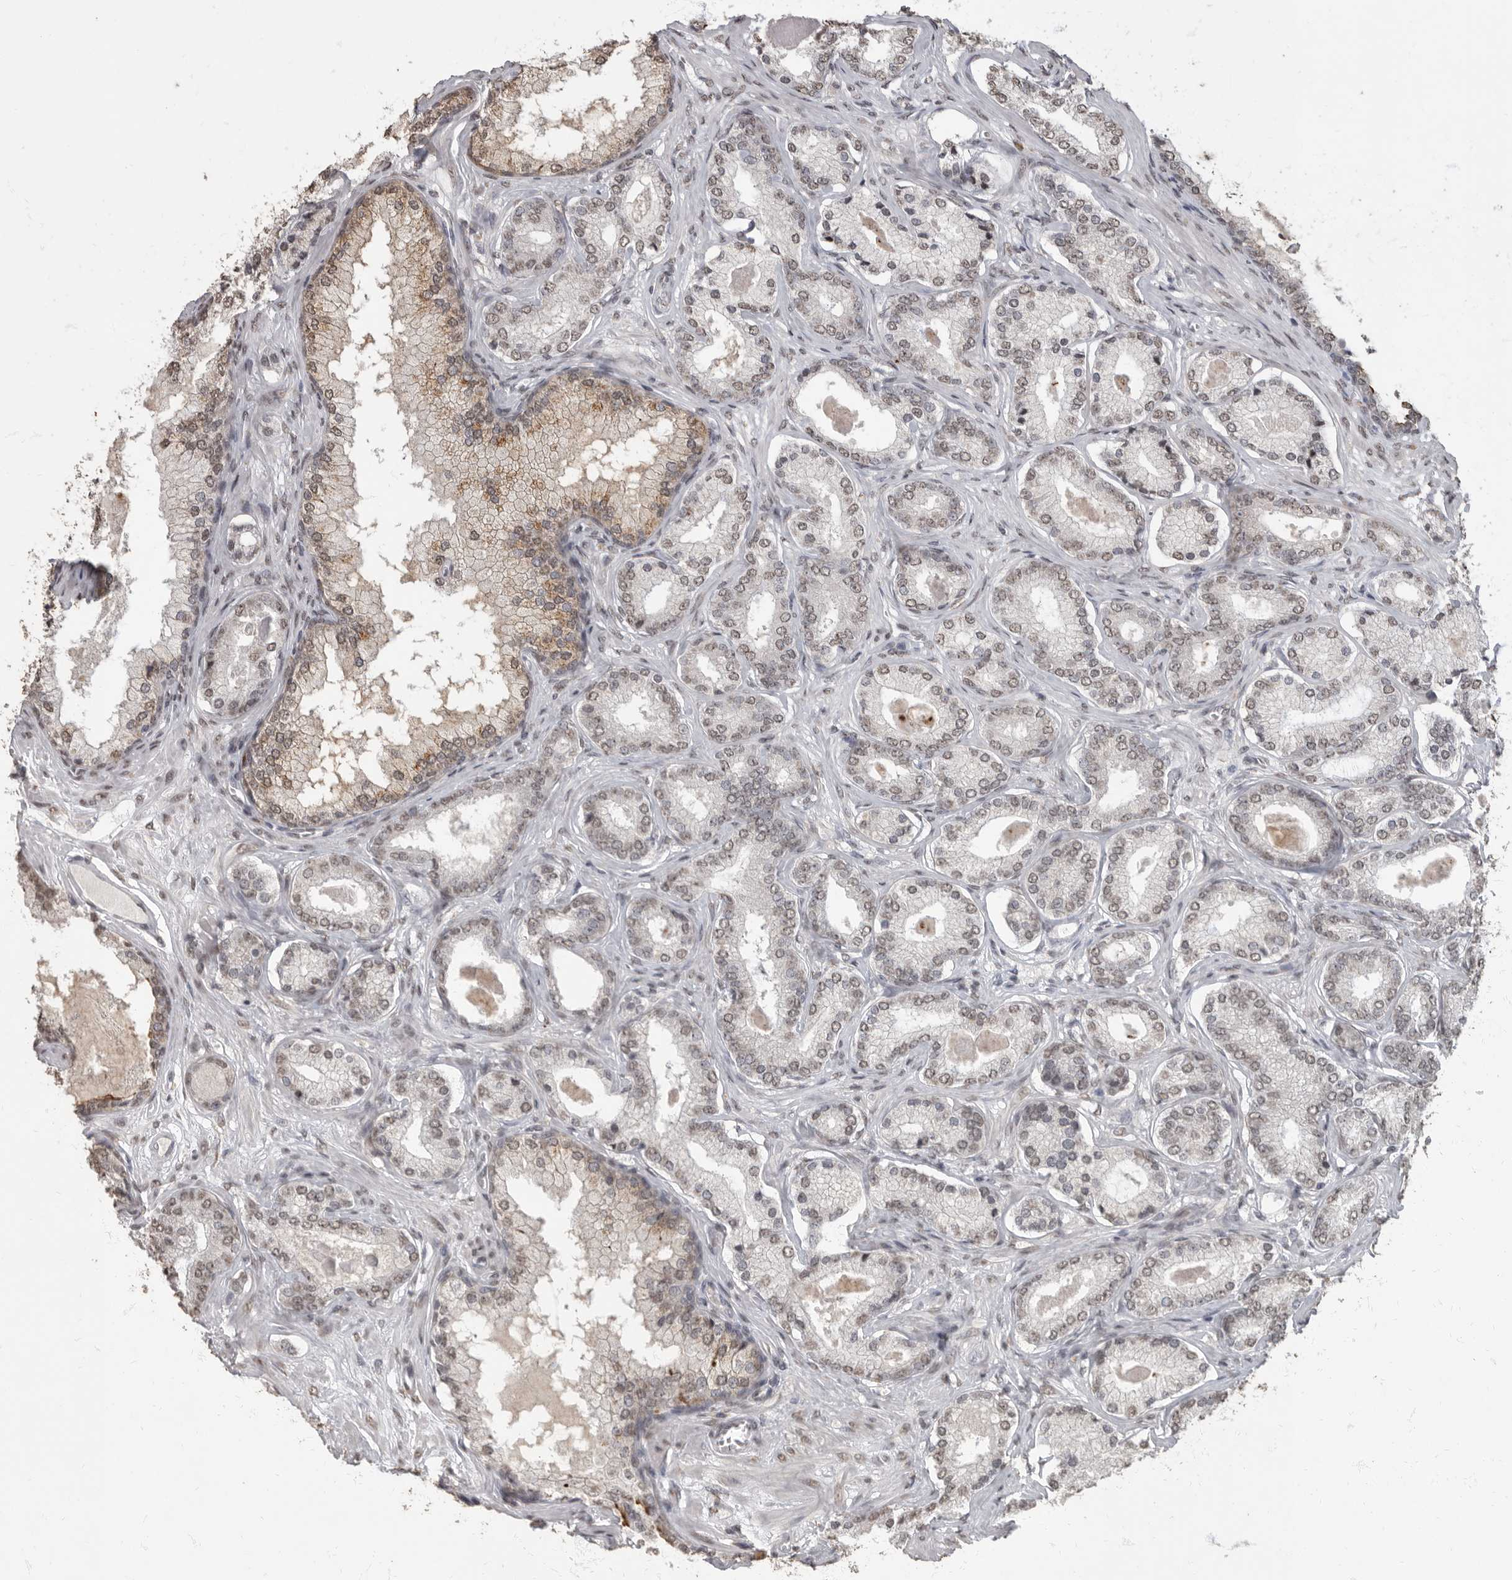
{"staining": {"intensity": "weak", "quantity": "25%-75%", "location": "nuclear"}, "tissue": "prostate cancer", "cell_type": "Tumor cells", "image_type": "cancer", "snomed": [{"axis": "morphology", "description": "Adenocarcinoma, Low grade"}, {"axis": "topography", "description": "Prostate"}], "caption": "Prostate adenocarcinoma (low-grade) stained for a protein (brown) exhibits weak nuclear positive staining in about 25%-75% of tumor cells.", "gene": "NBL1", "patient": {"sex": "male", "age": 70}}